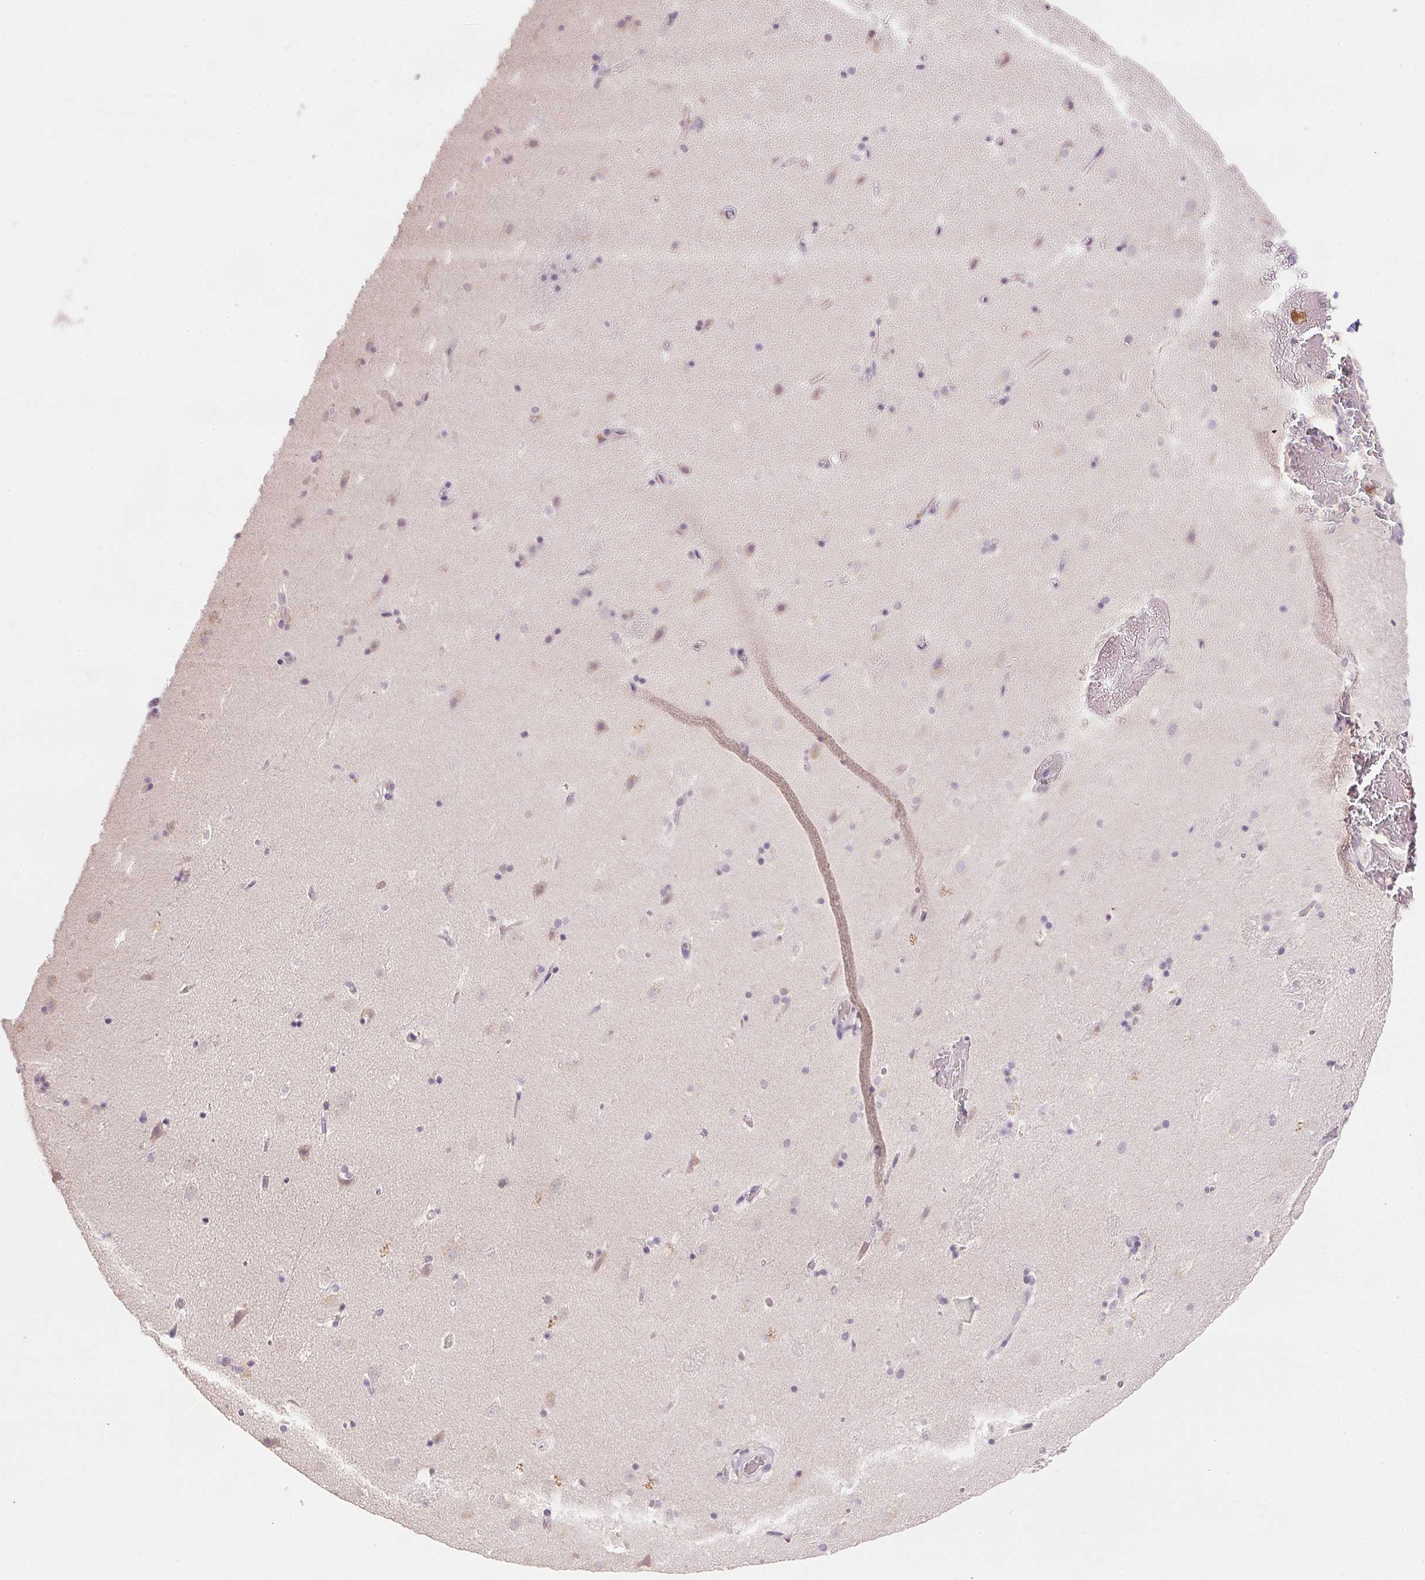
{"staining": {"intensity": "negative", "quantity": "none", "location": "none"}, "tissue": "caudate", "cell_type": "Glial cells", "image_type": "normal", "snomed": [{"axis": "morphology", "description": "Normal tissue, NOS"}, {"axis": "topography", "description": "Lateral ventricle wall"}], "caption": "This is a photomicrograph of IHC staining of normal caudate, which shows no staining in glial cells. (DAB immunohistochemistry (IHC) visualized using brightfield microscopy, high magnification).", "gene": "DHCR24", "patient": {"sex": "male", "age": 37}}